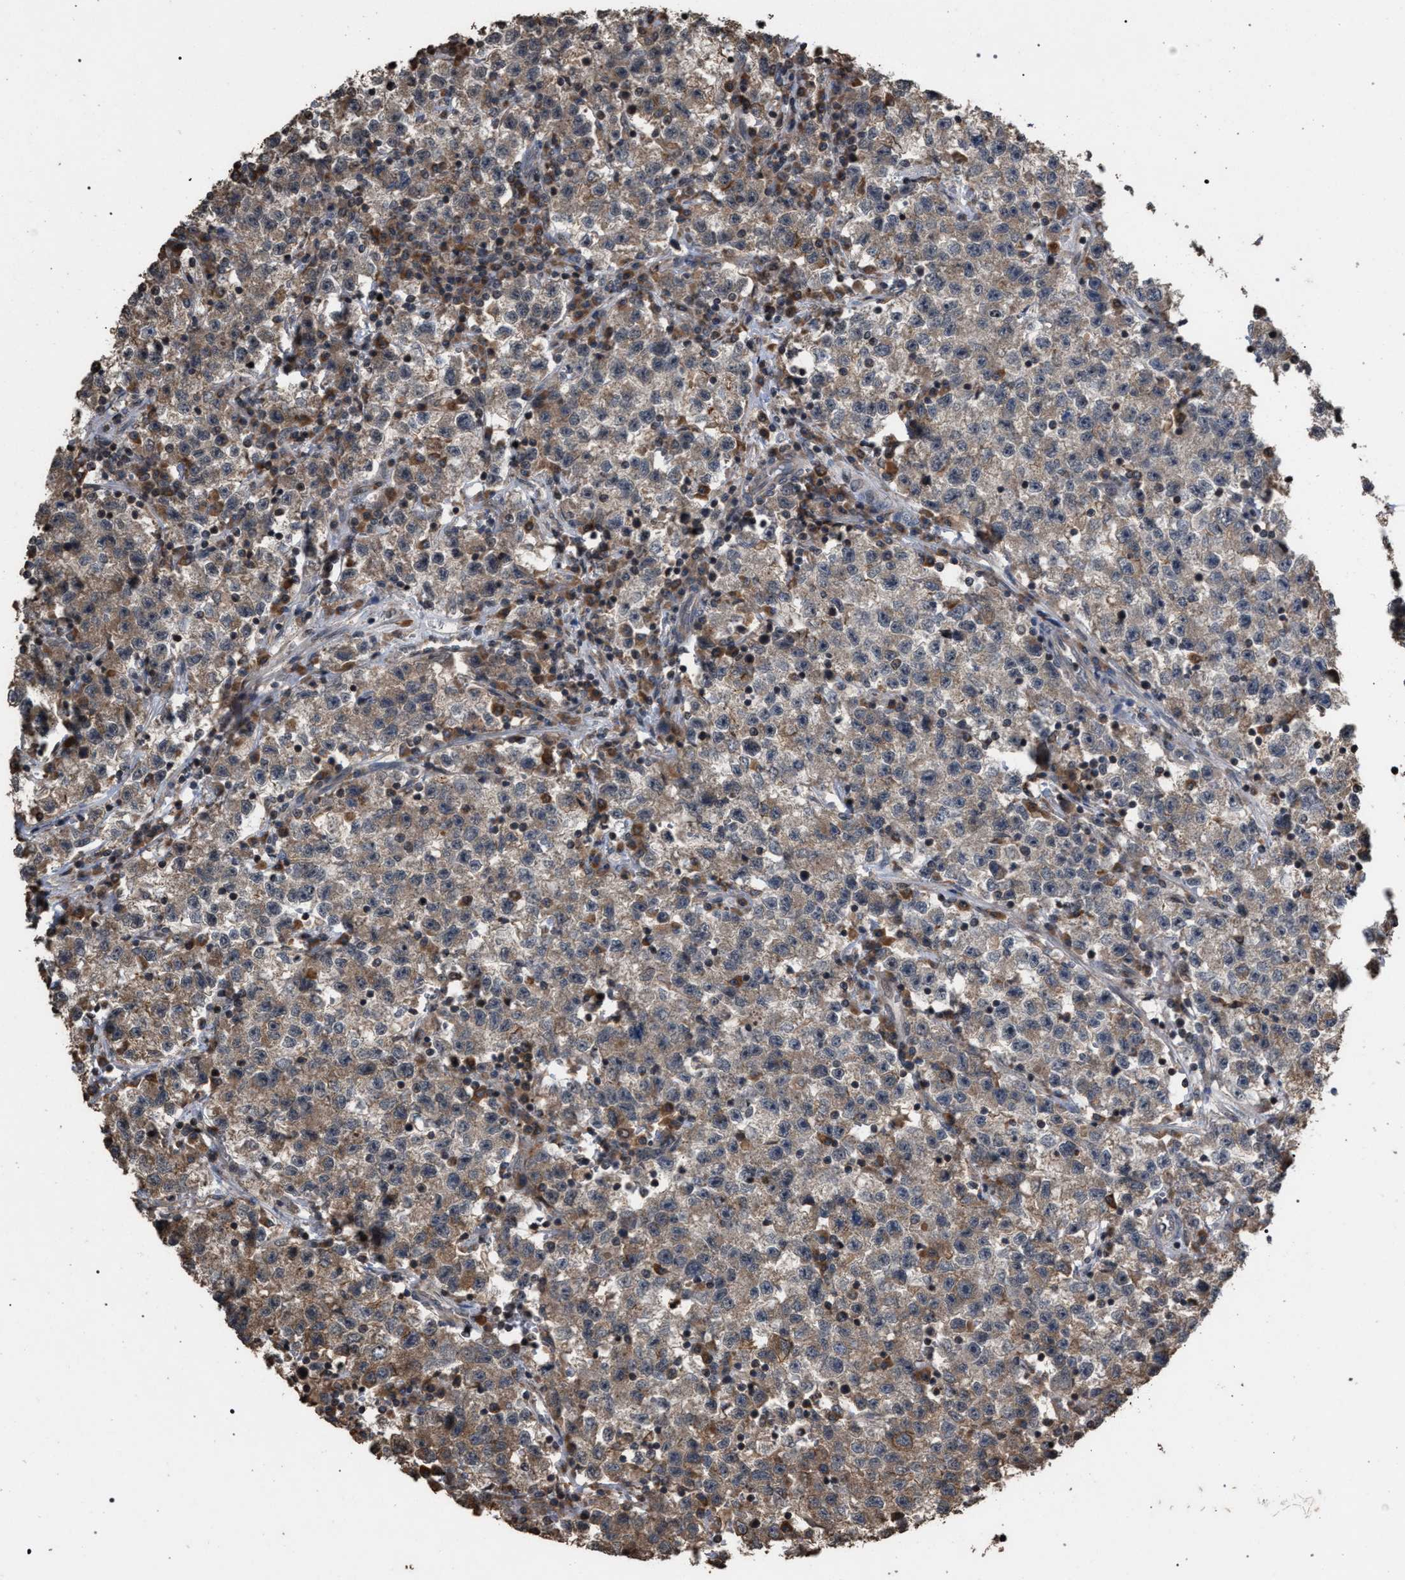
{"staining": {"intensity": "weak", "quantity": ">75%", "location": "cytoplasmic/membranous"}, "tissue": "testis cancer", "cell_type": "Tumor cells", "image_type": "cancer", "snomed": [{"axis": "morphology", "description": "Seminoma, NOS"}, {"axis": "topography", "description": "Testis"}], "caption": "Seminoma (testis) was stained to show a protein in brown. There is low levels of weak cytoplasmic/membranous expression in about >75% of tumor cells.", "gene": "NAA35", "patient": {"sex": "male", "age": 22}}